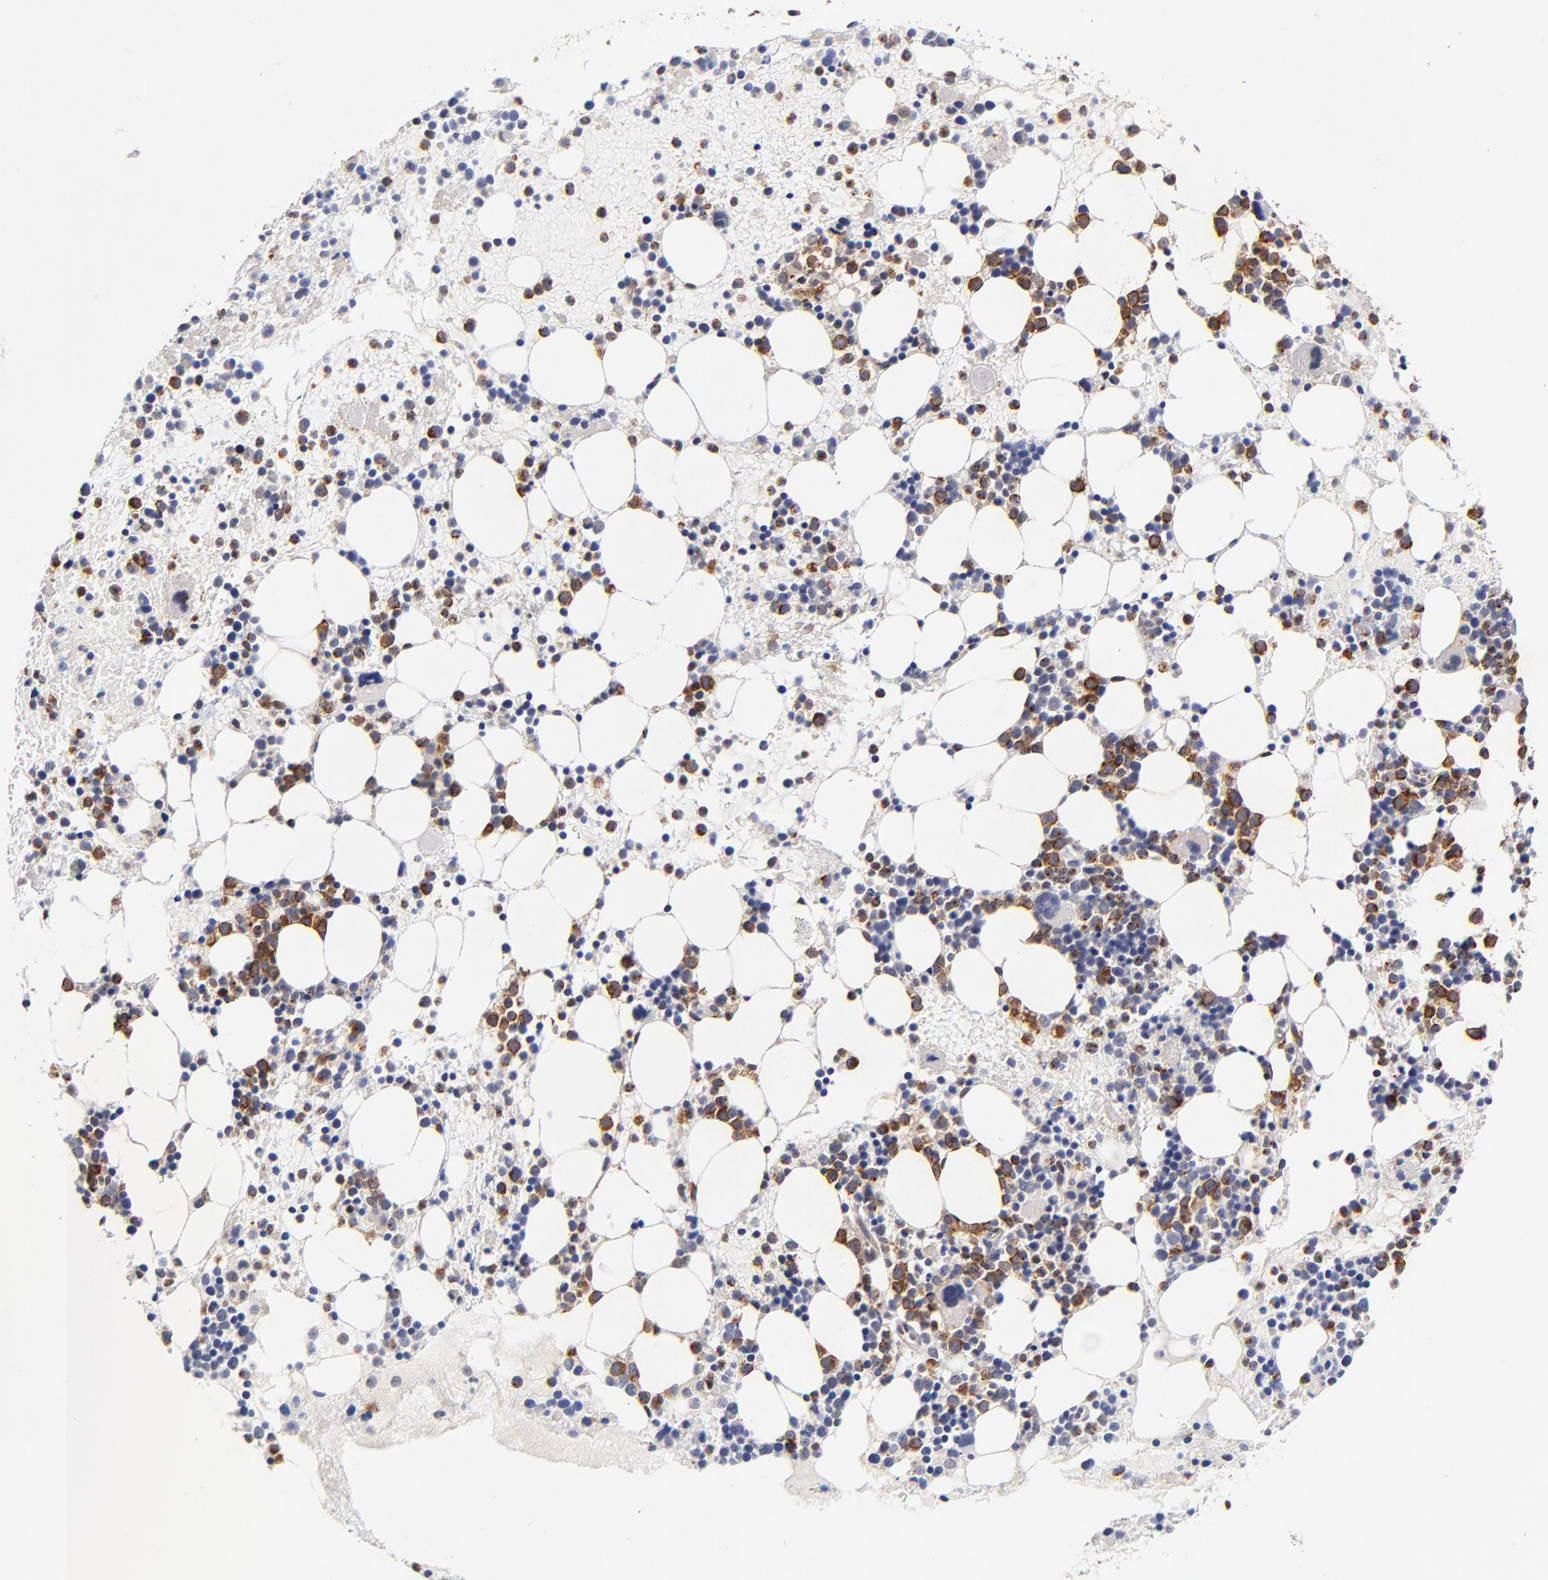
{"staining": {"intensity": "strong", "quantity": "25%-75%", "location": "cytoplasmic/membranous"}, "tissue": "bone marrow", "cell_type": "Hematopoietic cells", "image_type": "normal", "snomed": [{"axis": "morphology", "description": "Normal tissue, NOS"}, {"axis": "topography", "description": "Bone marrow"}], "caption": "Immunohistochemistry (IHC) micrograph of unremarkable bone marrow stained for a protein (brown), which displays high levels of strong cytoplasmic/membranous expression in about 25%-75% of hematopoietic cells.", "gene": "ZNF10", "patient": {"sex": "male", "age": 15}}